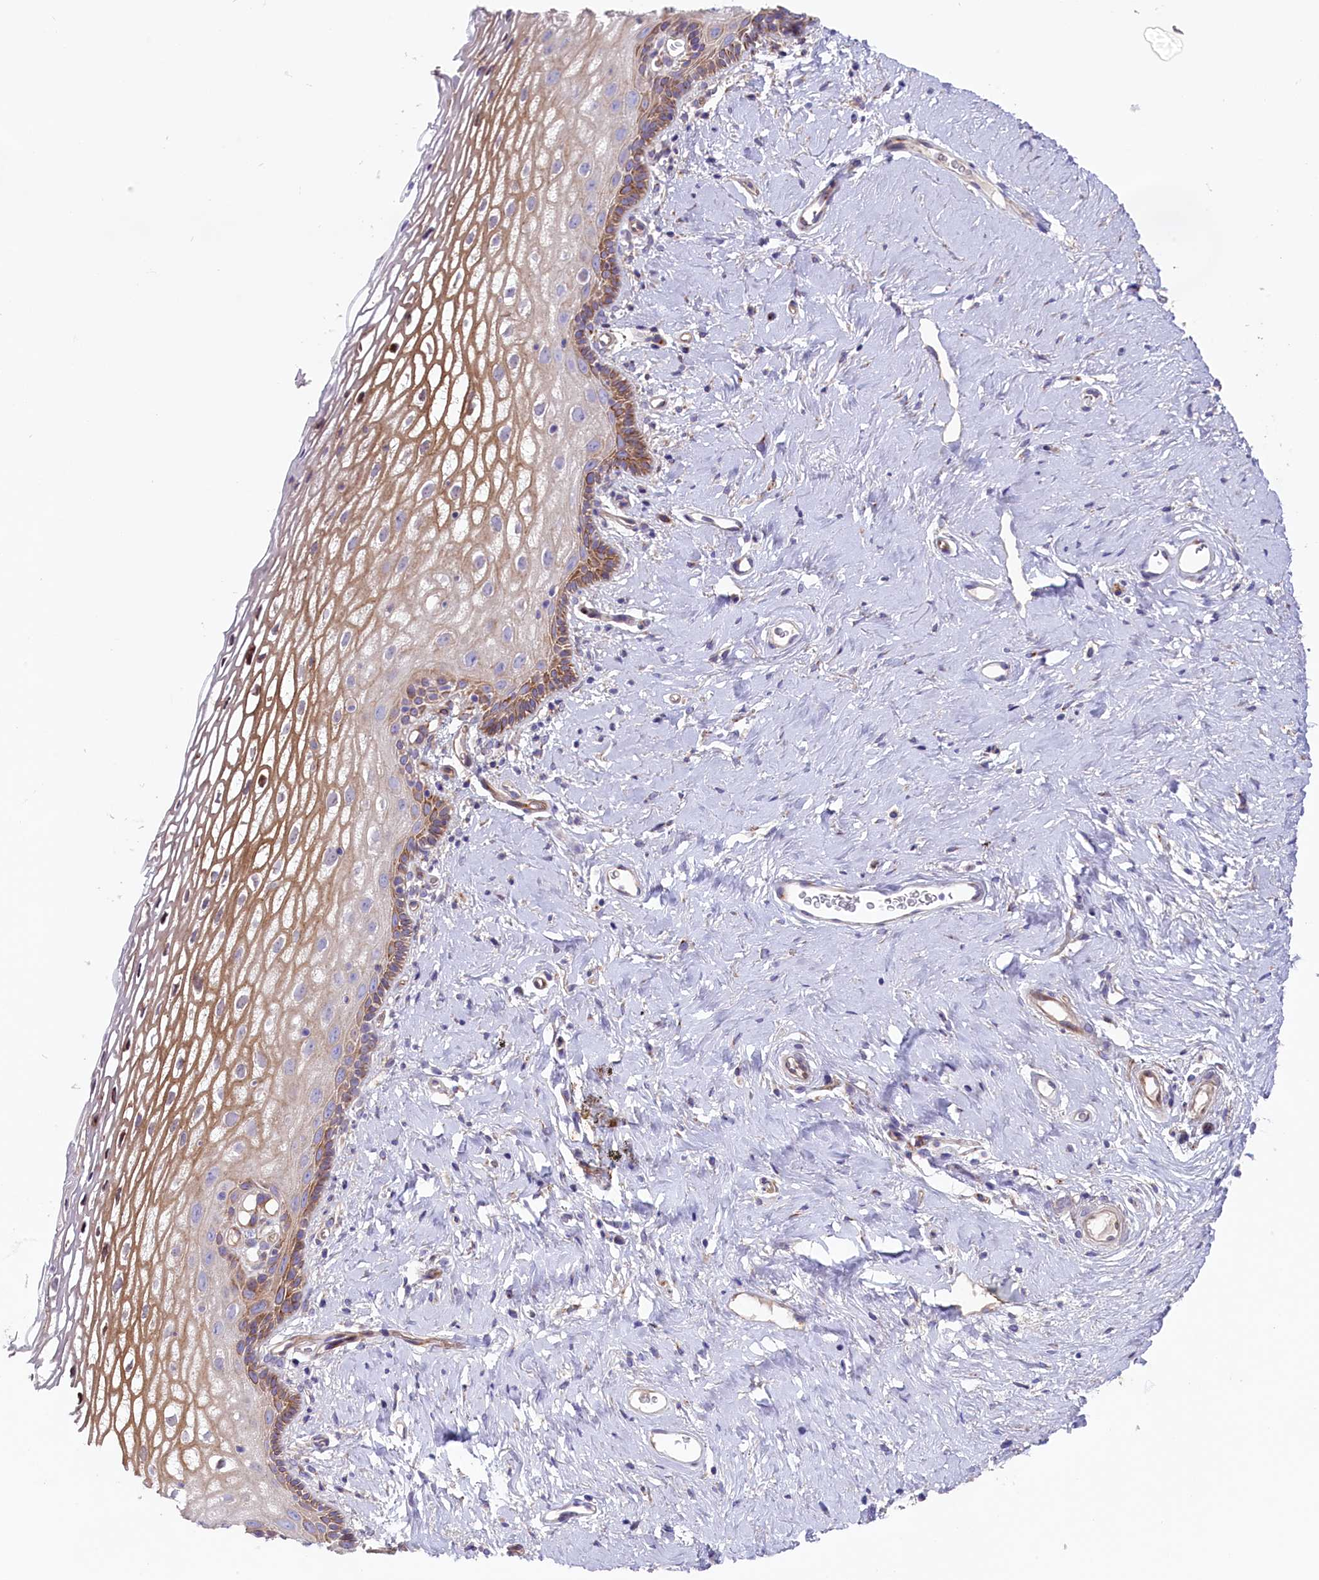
{"staining": {"intensity": "moderate", "quantity": "25%-75%", "location": "cytoplasmic/membranous"}, "tissue": "vagina", "cell_type": "Squamous epithelial cells", "image_type": "normal", "snomed": [{"axis": "morphology", "description": "Normal tissue, NOS"}, {"axis": "morphology", "description": "Adenocarcinoma, NOS"}, {"axis": "topography", "description": "Rectum"}, {"axis": "topography", "description": "Vagina"}], "caption": "The micrograph shows immunohistochemical staining of normal vagina. There is moderate cytoplasmic/membranous expression is appreciated in approximately 25%-75% of squamous epithelial cells.", "gene": "CD99L2", "patient": {"sex": "female", "age": 71}}